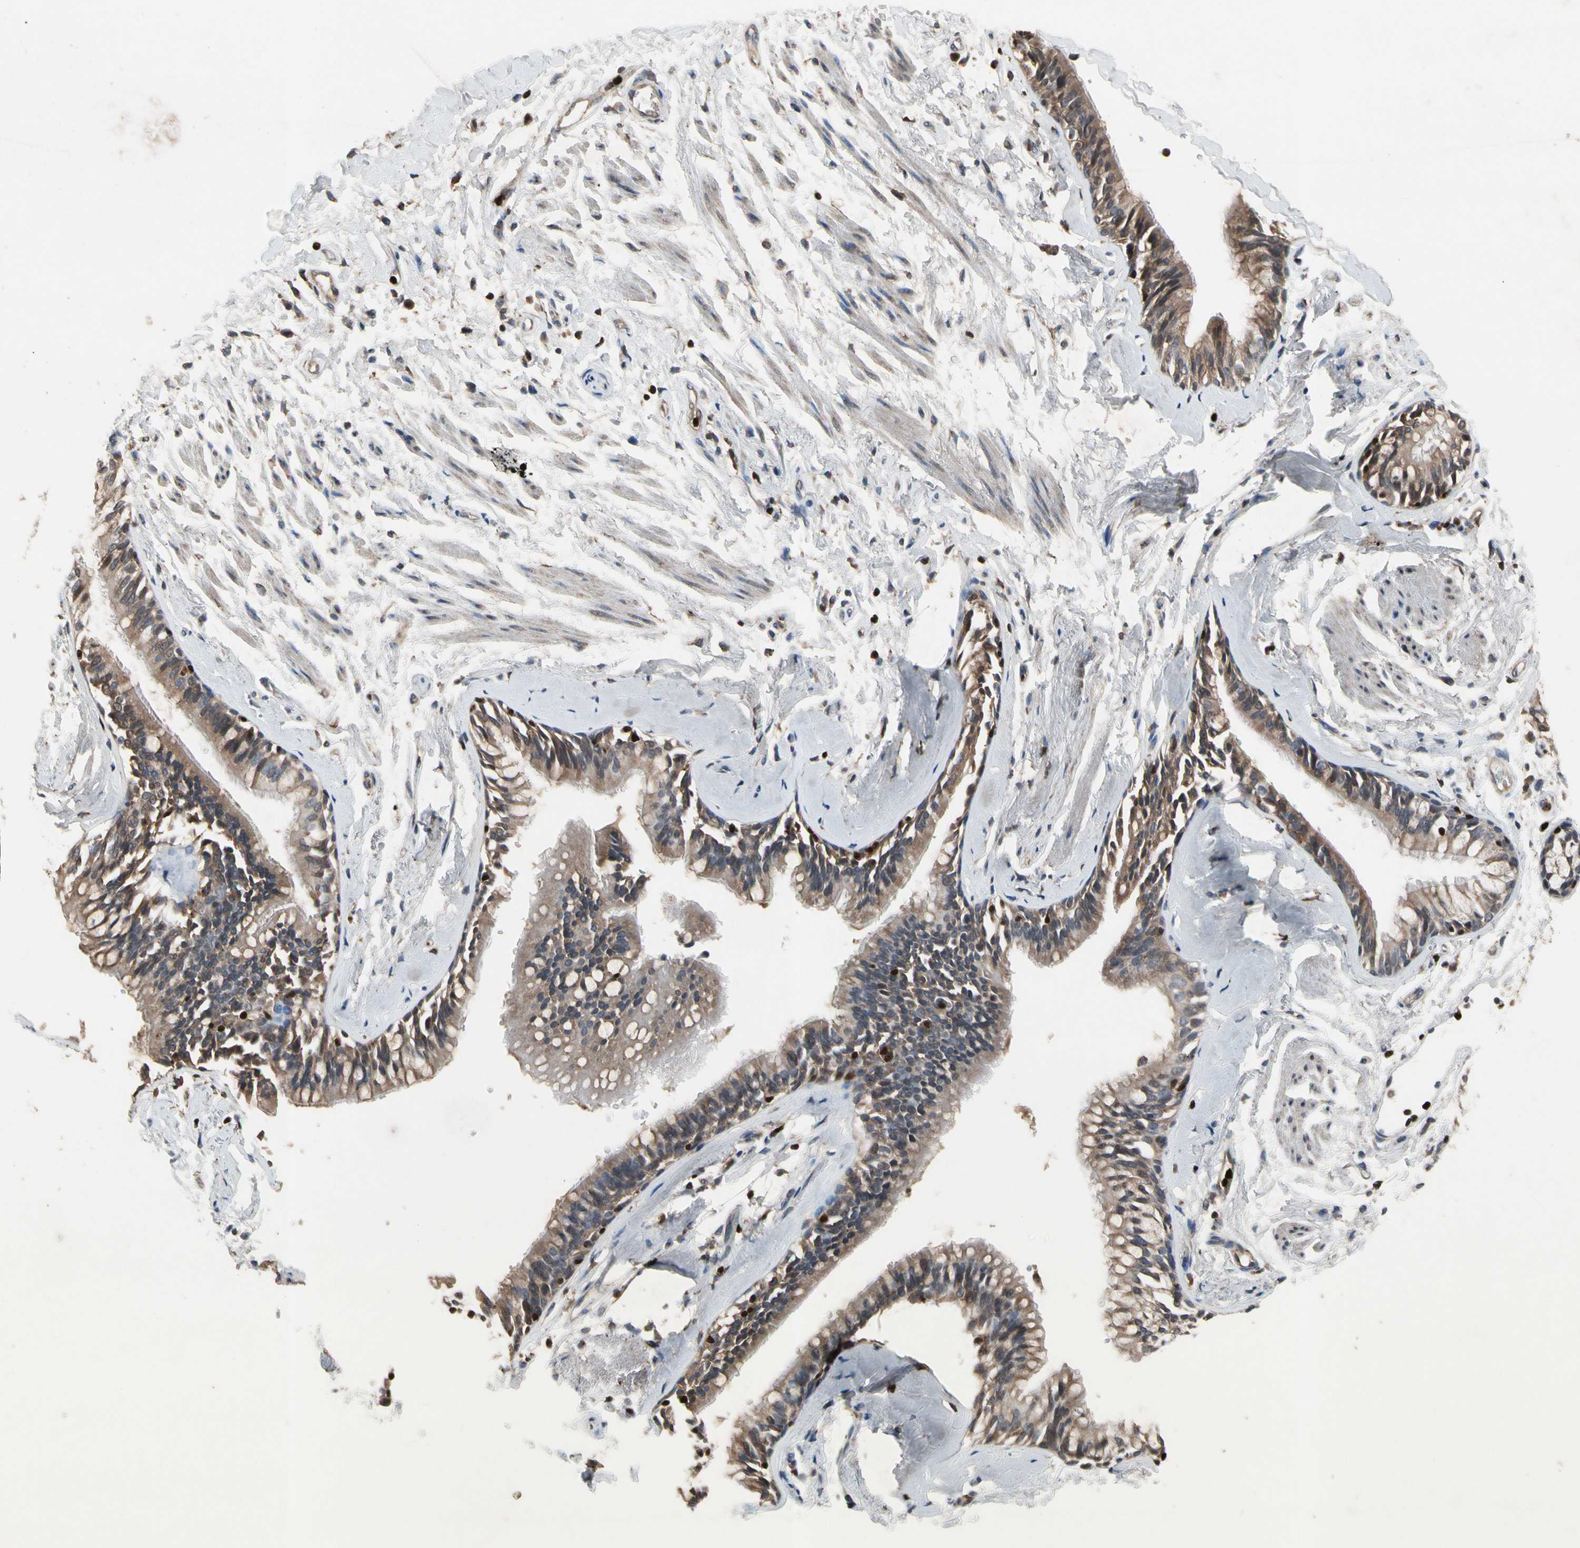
{"staining": {"intensity": "weak", "quantity": "25%-75%", "location": "cytoplasmic/membranous"}, "tissue": "adipose tissue", "cell_type": "Adipocytes", "image_type": "normal", "snomed": [{"axis": "morphology", "description": "Normal tissue, NOS"}, {"axis": "topography", "description": "Cartilage tissue"}, {"axis": "topography", "description": "Bronchus"}], "caption": "Immunohistochemical staining of unremarkable adipose tissue demonstrates 25%-75% levels of weak cytoplasmic/membranous protein expression in approximately 25%-75% of adipocytes. (Brightfield microscopy of DAB IHC at high magnification).", "gene": "TBX21", "patient": {"sex": "female", "age": 73}}